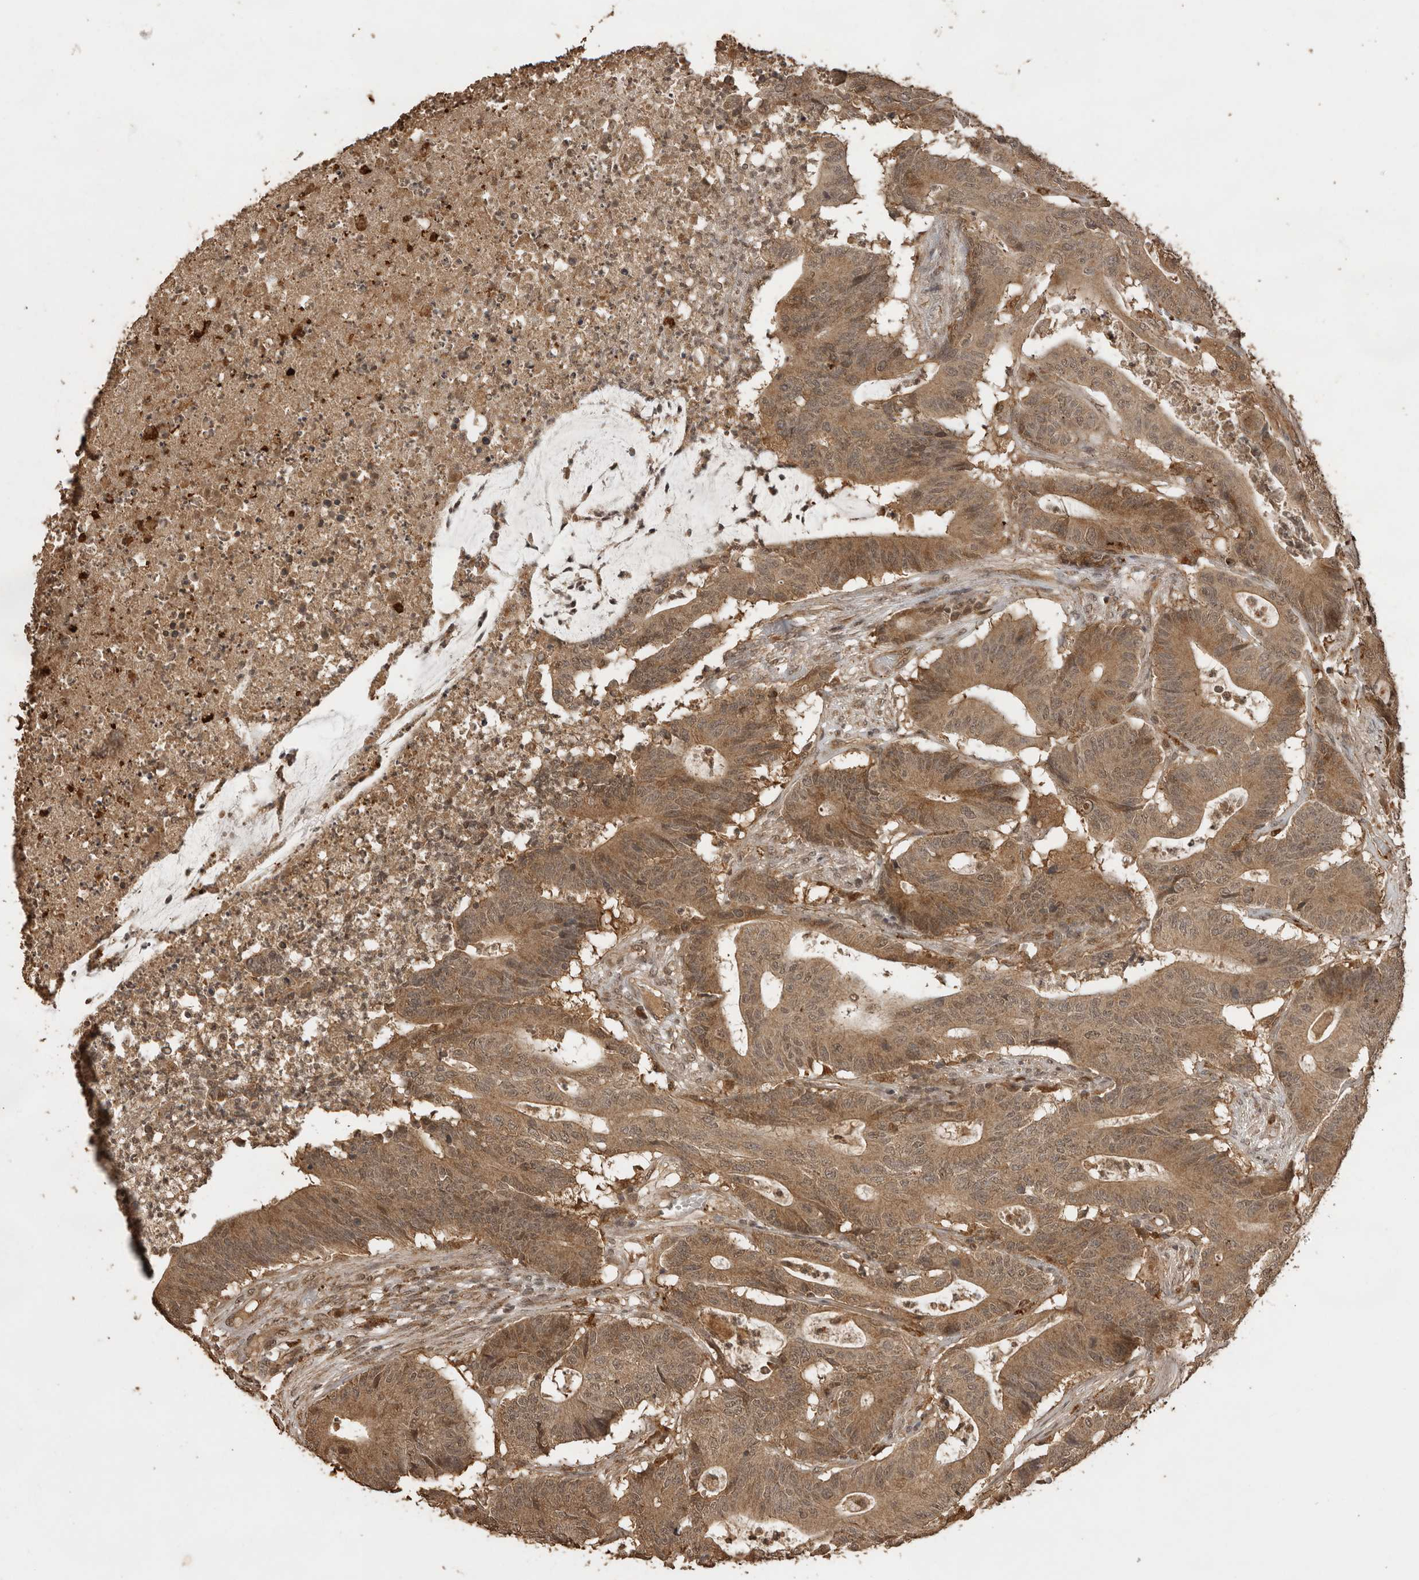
{"staining": {"intensity": "moderate", "quantity": ">75%", "location": "cytoplasmic/membranous"}, "tissue": "colorectal cancer", "cell_type": "Tumor cells", "image_type": "cancer", "snomed": [{"axis": "morphology", "description": "Adenocarcinoma, NOS"}, {"axis": "topography", "description": "Colon"}], "caption": "About >75% of tumor cells in colorectal cancer exhibit moderate cytoplasmic/membranous protein positivity as visualized by brown immunohistochemical staining.", "gene": "CTF1", "patient": {"sex": "female", "age": 84}}